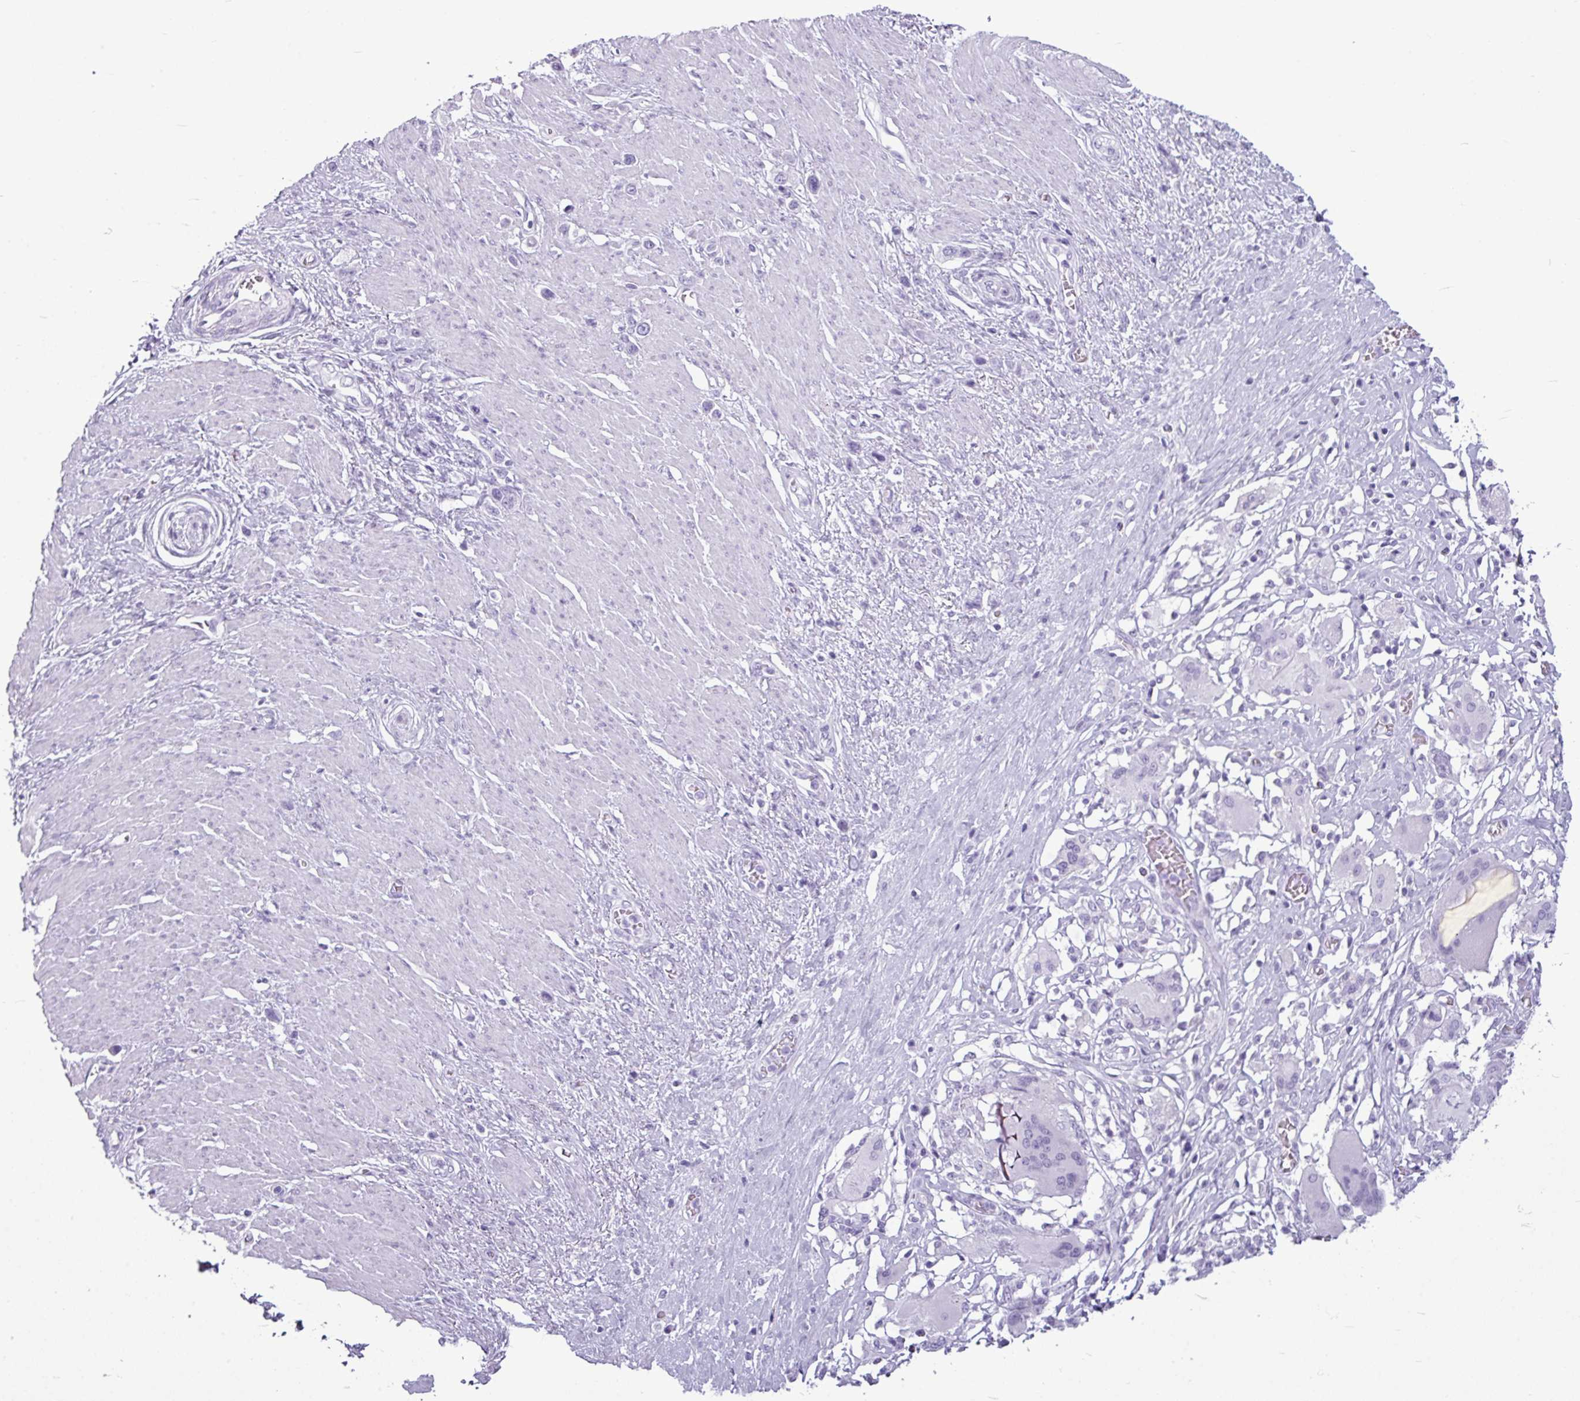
{"staining": {"intensity": "negative", "quantity": "none", "location": "none"}, "tissue": "stomach cancer", "cell_type": "Tumor cells", "image_type": "cancer", "snomed": [{"axis": "morphology", "description": "Adenocarcinoma, NOS"}, {"axis": "morphology", "description": "Adenocarcinoma, High grade"}, {"axis": "topography", "description": "Stomach, upper"}, {"axis": "topography", "description": "Stomach, lower"}], "caption": "A high-resolution micrograph shows IHC staining of stomach high-grade adenocarcinoma, which displays no significant expression in tumor cells.", "gene": "AMY1B", "patient": {"sex": "female", "age": 65}}